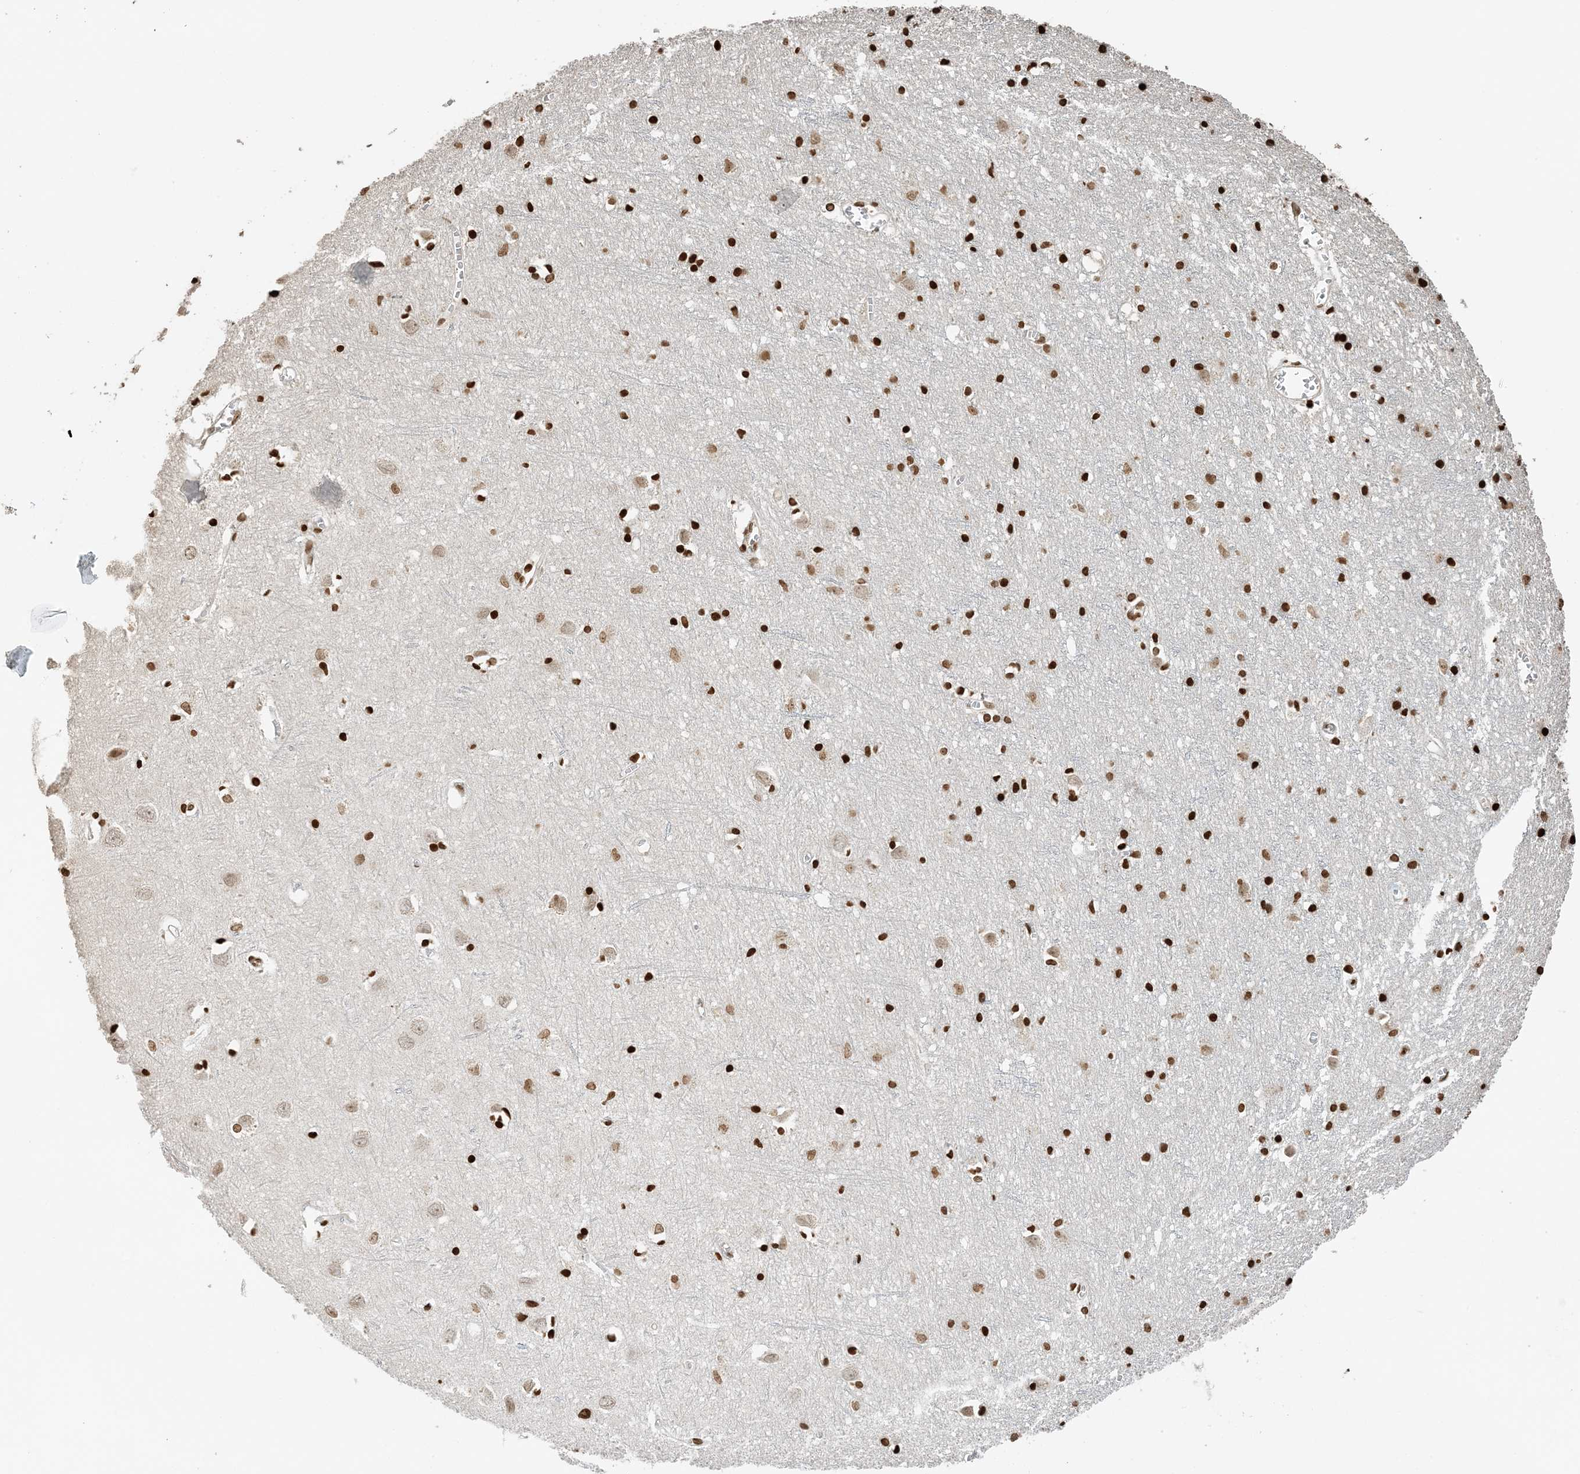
{"staining": {"intensity": "strong", "quantity": ">75%", "location": "nuclear"}, "tissue": "cerebral cortex", "cell_type": "Endothelial cells", "image_type": "normal", "snomed": [{"axis": "morphology", "description": "Normal tissue, NOS"}, {"axis": "topography", "description": "Cerebral cortex"}], "caption": "Normal cerebral cortex demonstrates strong nuclear expression in about >75% of endothelial cells, visualized by immunohistochemistry. The staining was performed using DAB to visualize the protein expression in brown, while the nuclei were stained in blue with hematoxylin (Magnification: 20x).", "gene": "H3", "patient": {"sex": "female", "age": 64}}